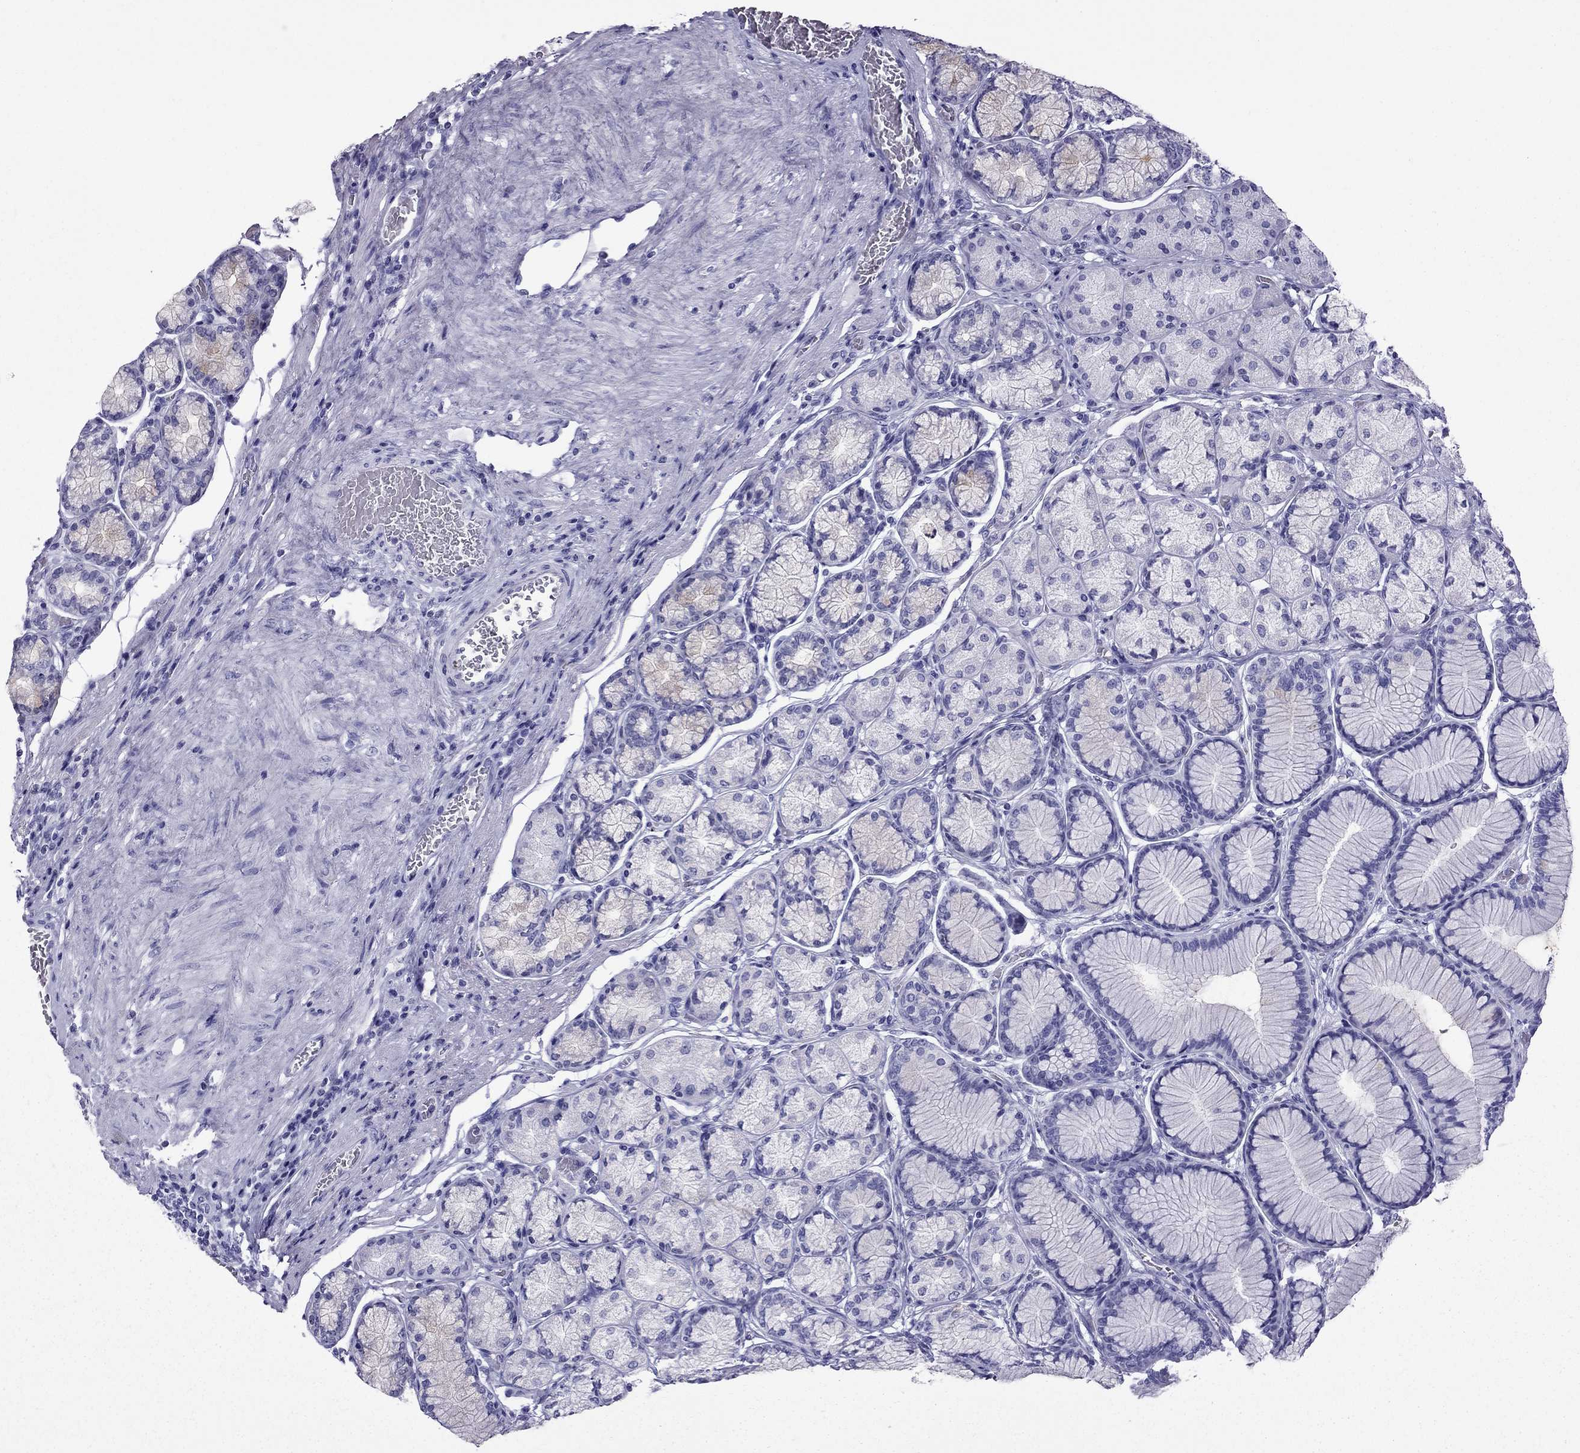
{"staining": {"intensity": "weak", "quantity": "<25%", "location": "cytoplasmic/membranous"}, "tissue": "stomach", "cell_type": "Glandular cells", "image_type": "normal", "snomed": [{"axis": "morphology", "description": "Normal tissue, NOS"}, {"axis": "morphology", "description": "Adenocarcinoma, NOS"}, {"axis": "morphology", "description": "Adenocarcinoma, High grade"}, {"axis": "topography", "description": "Stomach, upper"}, {"axis": "topography", "description": "Stomach"}], "caption": "Protein analysis of unremarkable stomach exhibits no significant positivity in glandular cells.", "gene": "TFF3", "patient": {"sex": "female", "age": 65}}